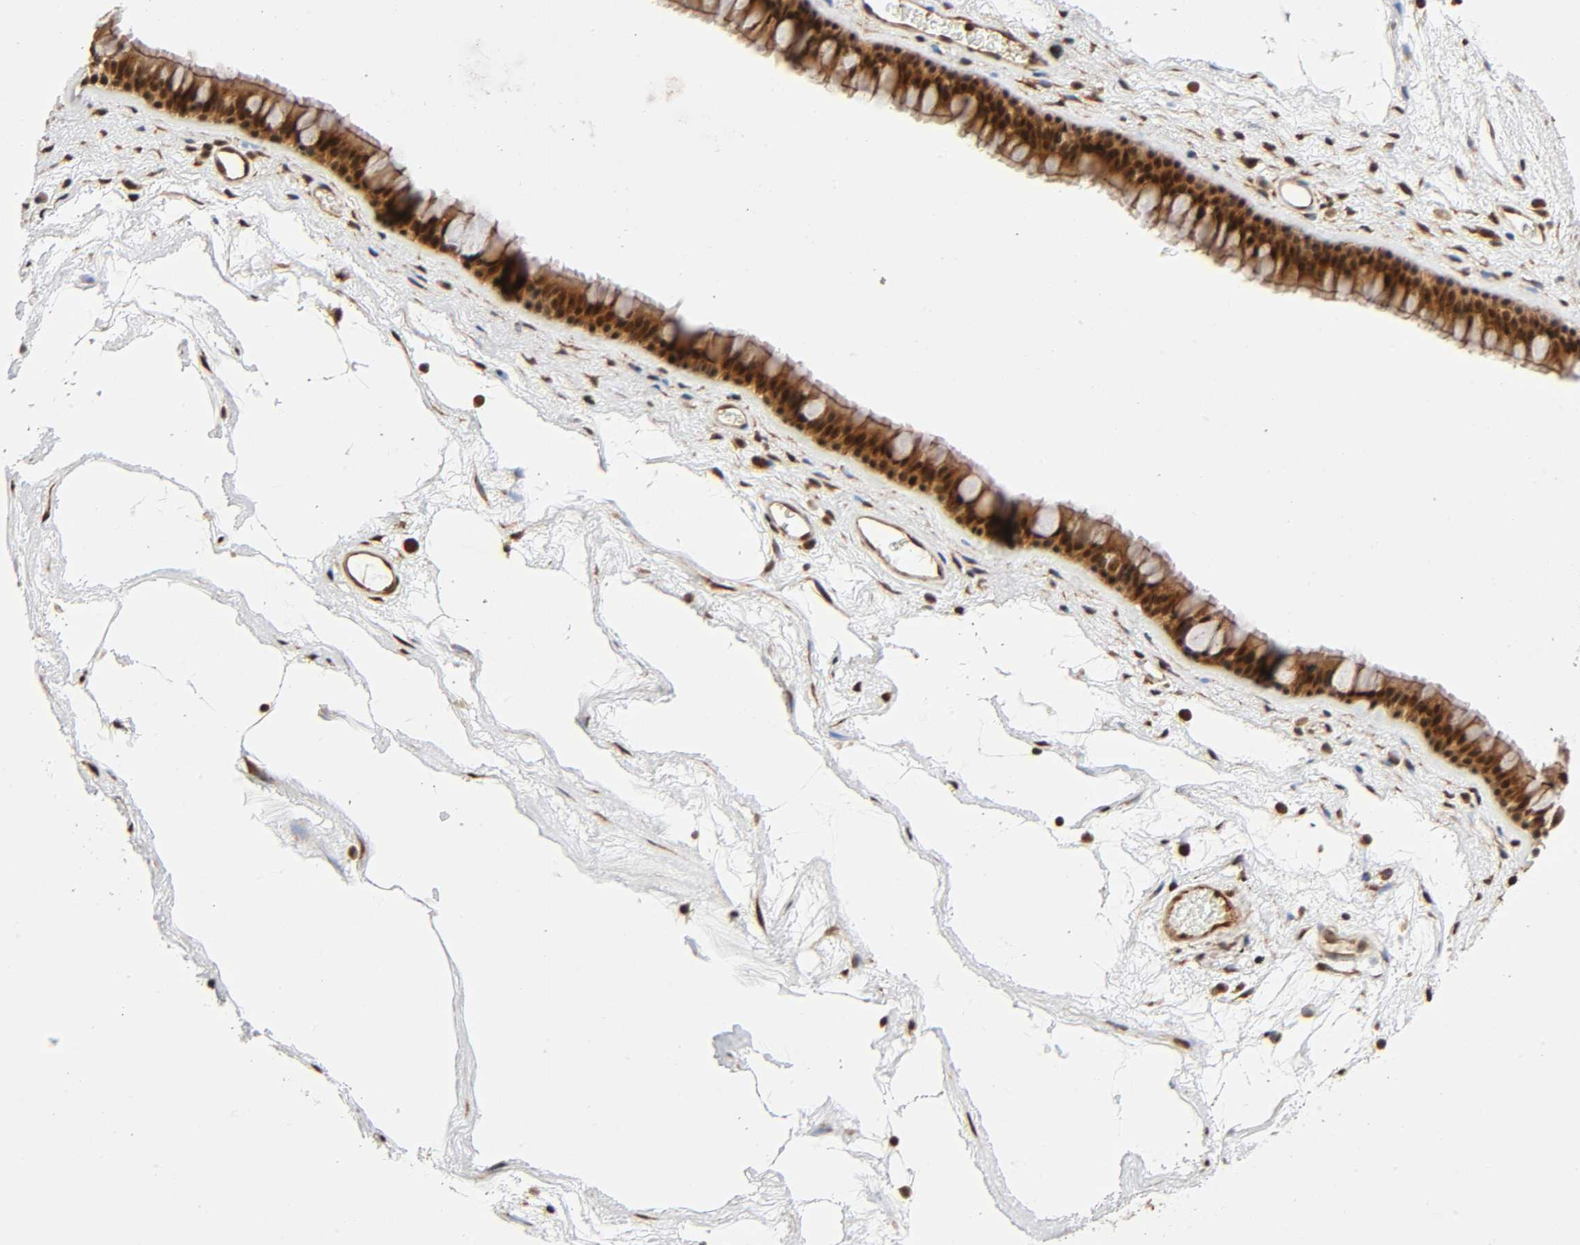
{"staining": {"intensity": "strong", "quantity": ">75%", "location": "cytoplasmic/membranous,nuclear"}, "tissue": "nasopharynx", "cell_type": "Respiratory epithelial cells", "image_type": "normal", "snomed": [{"axis": "morphology", "description": "Normal tissue, NOS"}, {"axis": "morphology", "description": "Inflammation, NOS"}, {"axis": "topography", "description": "Nasopharynx"}], "caption": "This image reveals immunohistochemistry staining of benign human nasopharynx, with high strong cytoplasmic/membranous,nuclear positivity in about >75% of respiratory epithelial cells.", "gene": "IQCJ", "patient": {"sex": "male", "age": 48}}